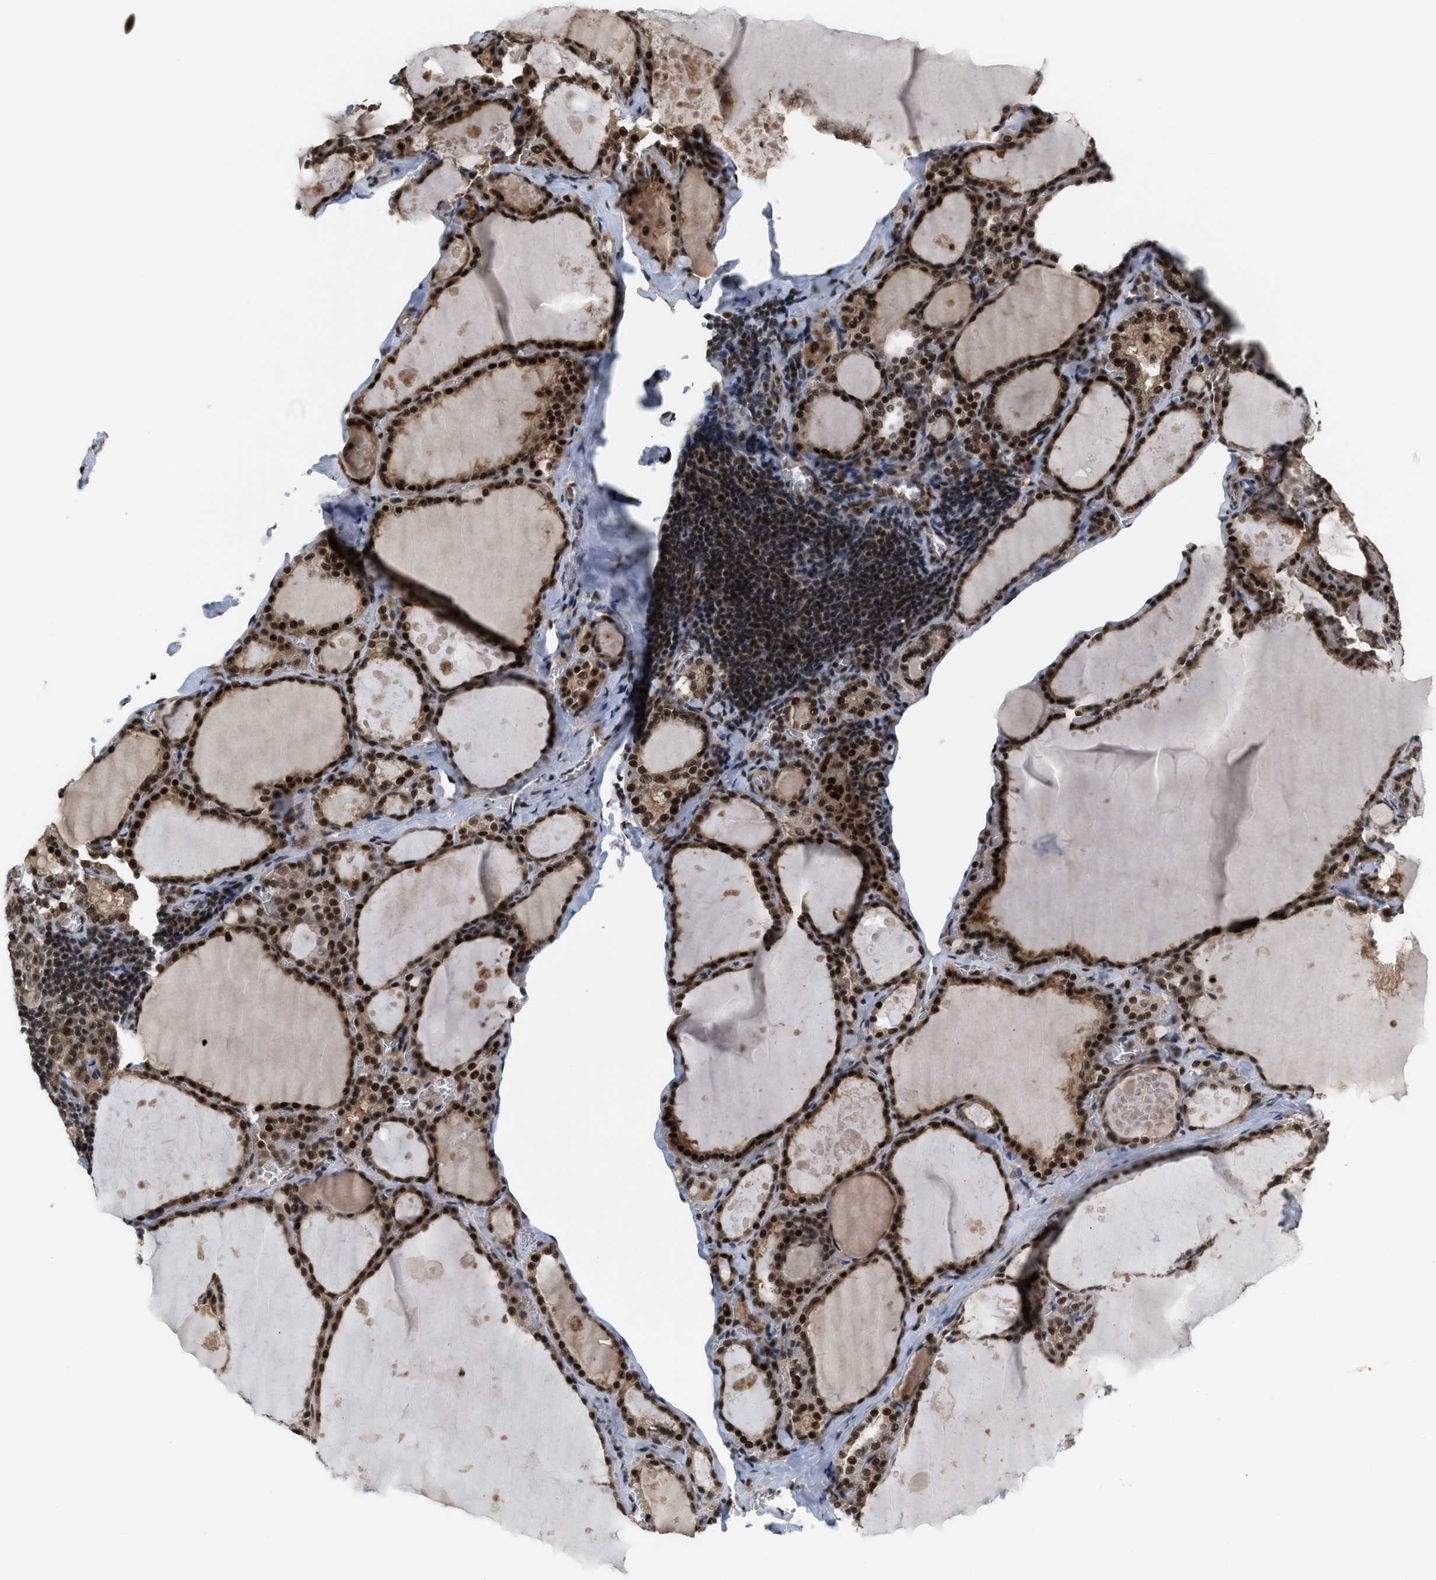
{"staining": {"intensity": "strong", "quantity": ">75%", "location": "cytoplasmic/membranous,nuclear"}, "tissue": "thyroid gland", "cell_type": "Glandular cells", "image_type": "normal", "snomed": [{"axis": "morphology", "description": "Normal tissue, NOS"}, {"axis": "topography", "description": "Thyroid gland"}], "caption": "Immunohistochemistry (IHC) photomicrograph of normal thyroid gland: human thyroid gland stained using immunohistochemistry (IHC) reveals high levels of strong protein expression localized specifically in the cytoplasmic/membranous,nuclear of glandular cells, appearing as a cytoplasmic/membranous,nuclear brown color.", "gene": "PRPF4", "patient": {"sex": "male", "age": 56}}